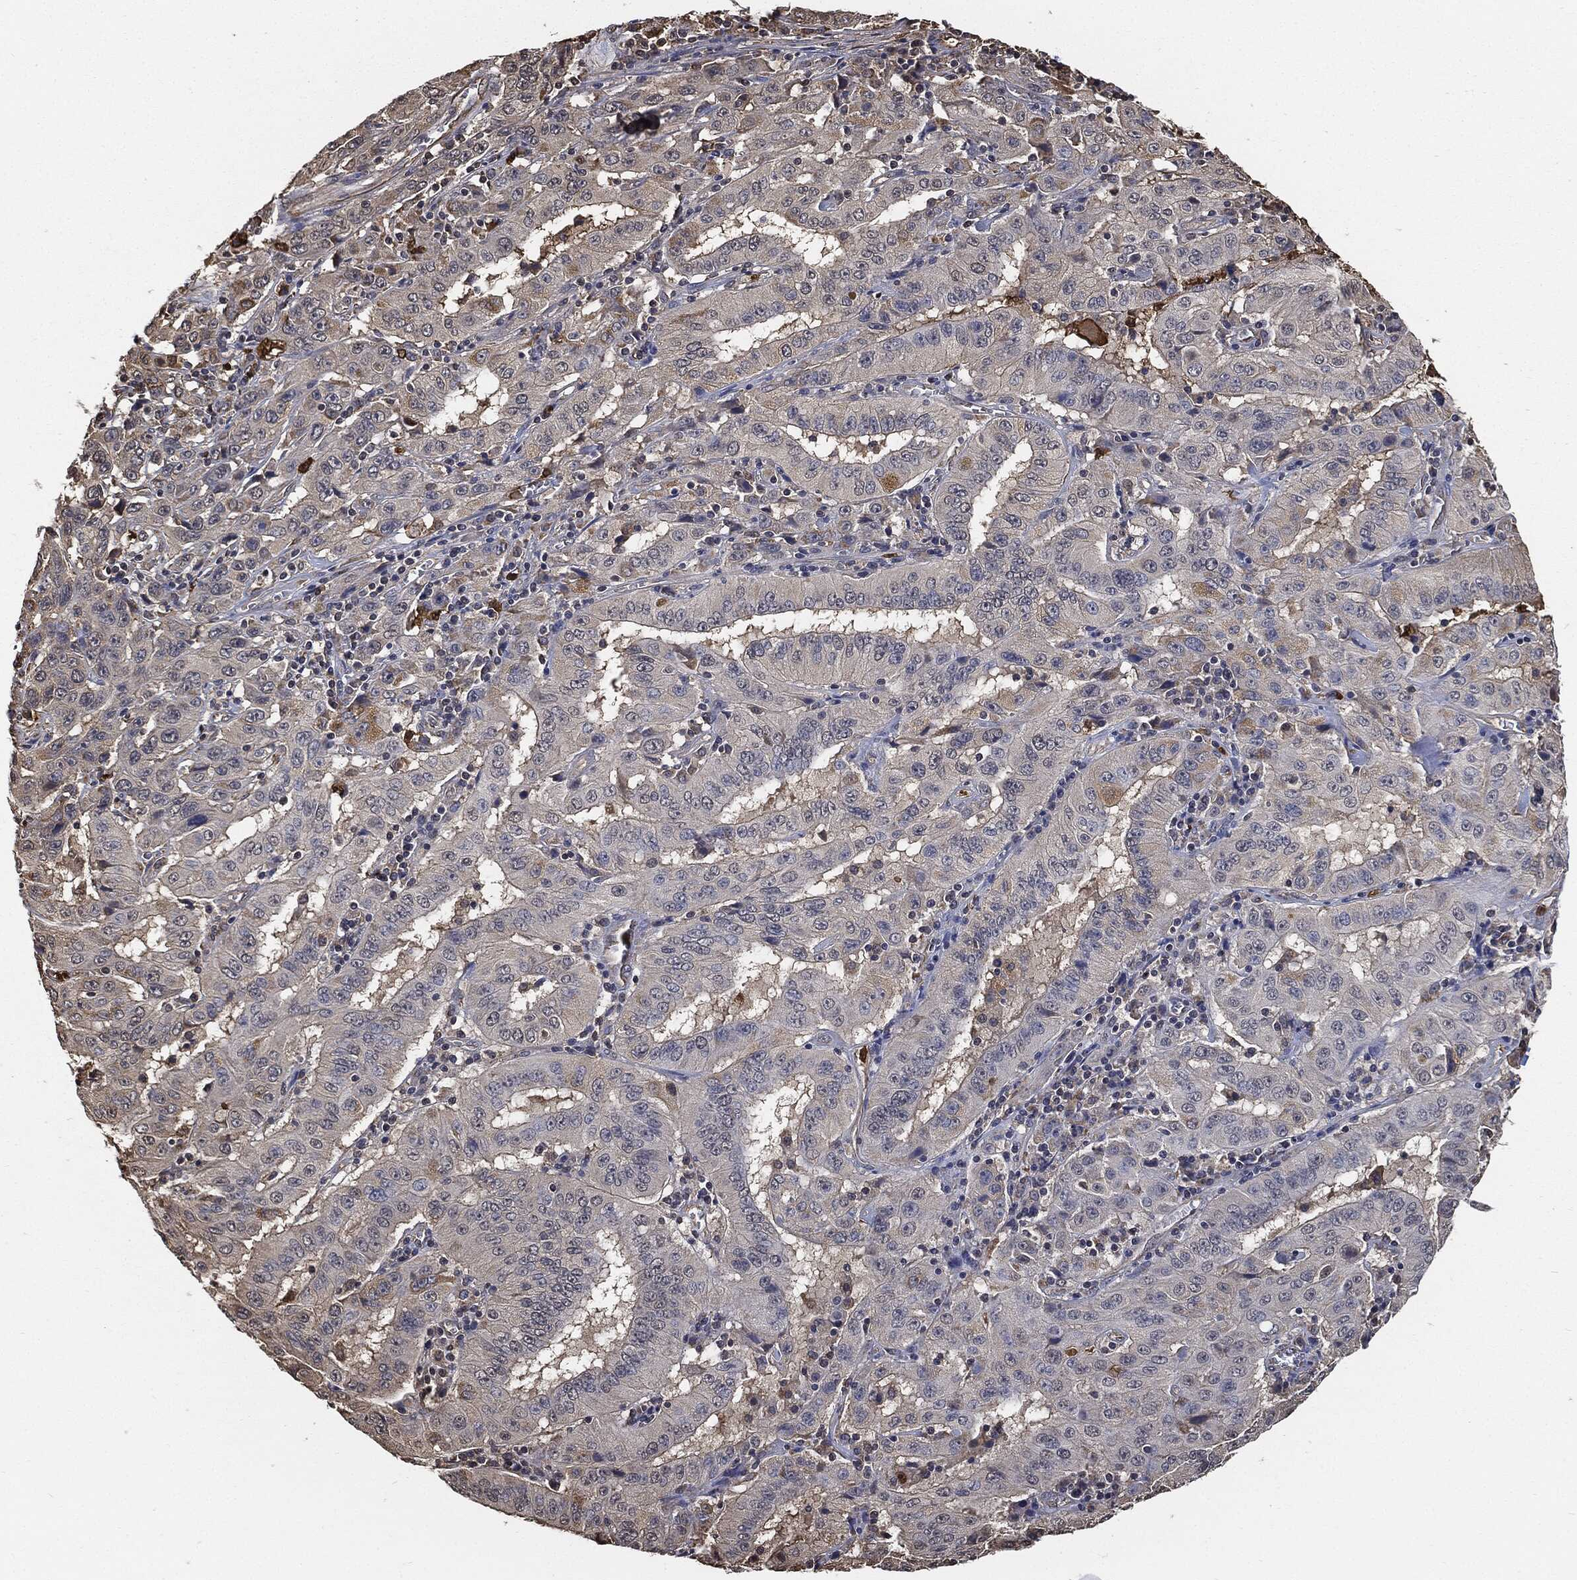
{"staining": {"intensity": "negative", "quantity": "none", "location": "none"}, "tissue": "pancreatic cancer", "cell_type": "Tumor cells", "image_type": "cancer", "snomed": [{"axis": "morphology", "description": "Adenocarcinoma, NOS"}, {"axis": "topography", "description": "Pancreas"}], "caption": "Pancreatic cancer (adenocarcinoma) was stained to show a protein in brown. There is no significant staining in tumor cells. The staining was performed using DAB to visualize the protein expression in brown, while the nuclei were stained in blue with hematoxylin (Magnification: 20x).", "gene": "S100A9", "patient": {"sex": "male", "age": 63}}